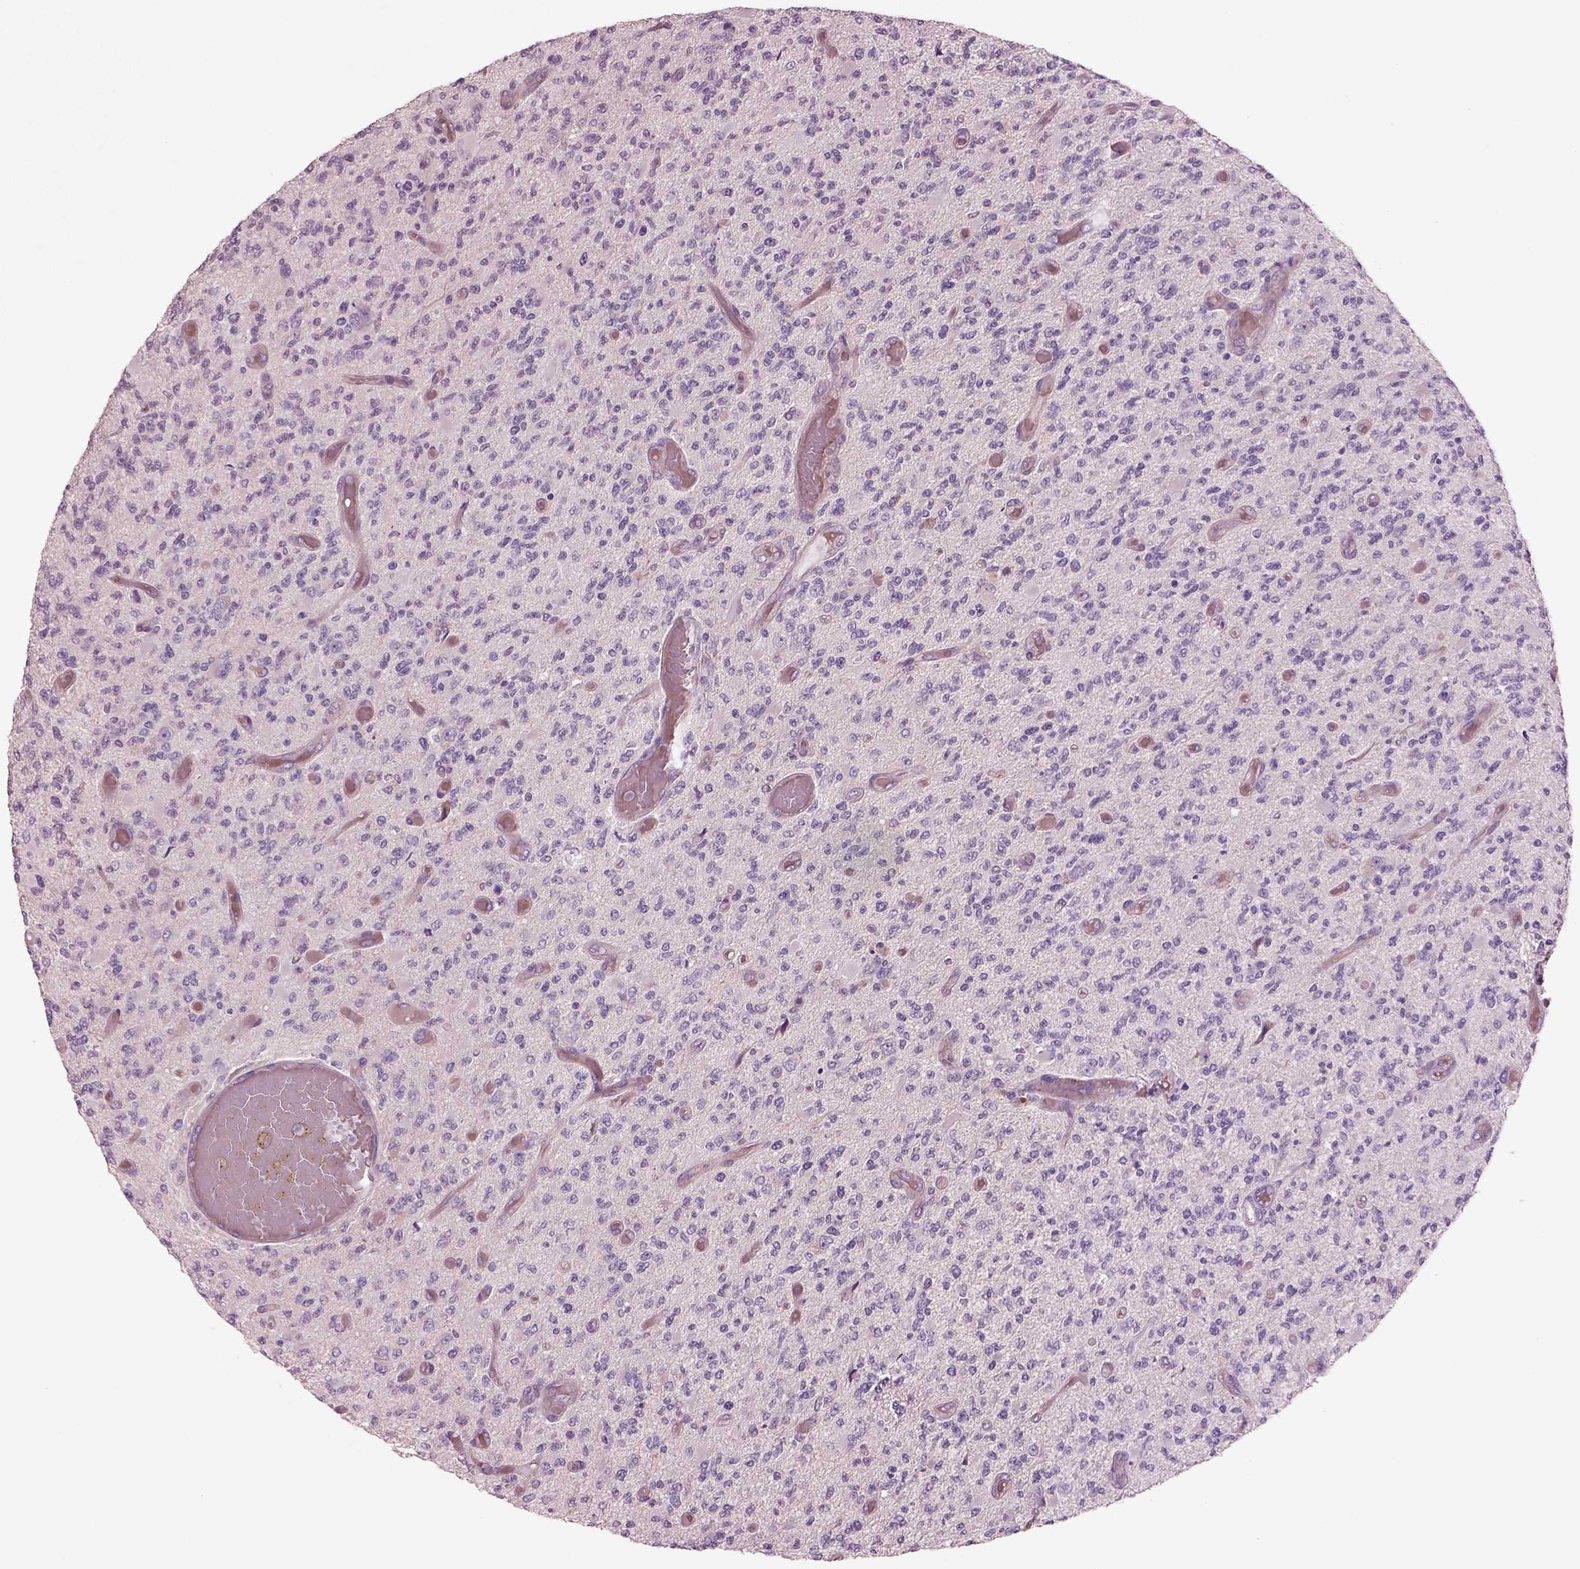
{"staining": {"intensity": "negative", "quantity": "none", "location": "none"}, "tissue": "glioma", "cell_type": "Tumor cells", "image_type": "cancer", "snomed": [{"axis": "morphology", "description": "Glioma, malignant, High grade"}, {"axis": "topography", "description": "Brain"}], "caption": "A micrograph of human high-grade glioma (malignant) is negative for staining in tumor cells. (DAB (3,3'-diaminobenzidine) immunohistochemistry visualized using brightfield microscopy, high magnification).", "gene": "DUOXA2", "patient": {"sex": "female", "age": 63}}